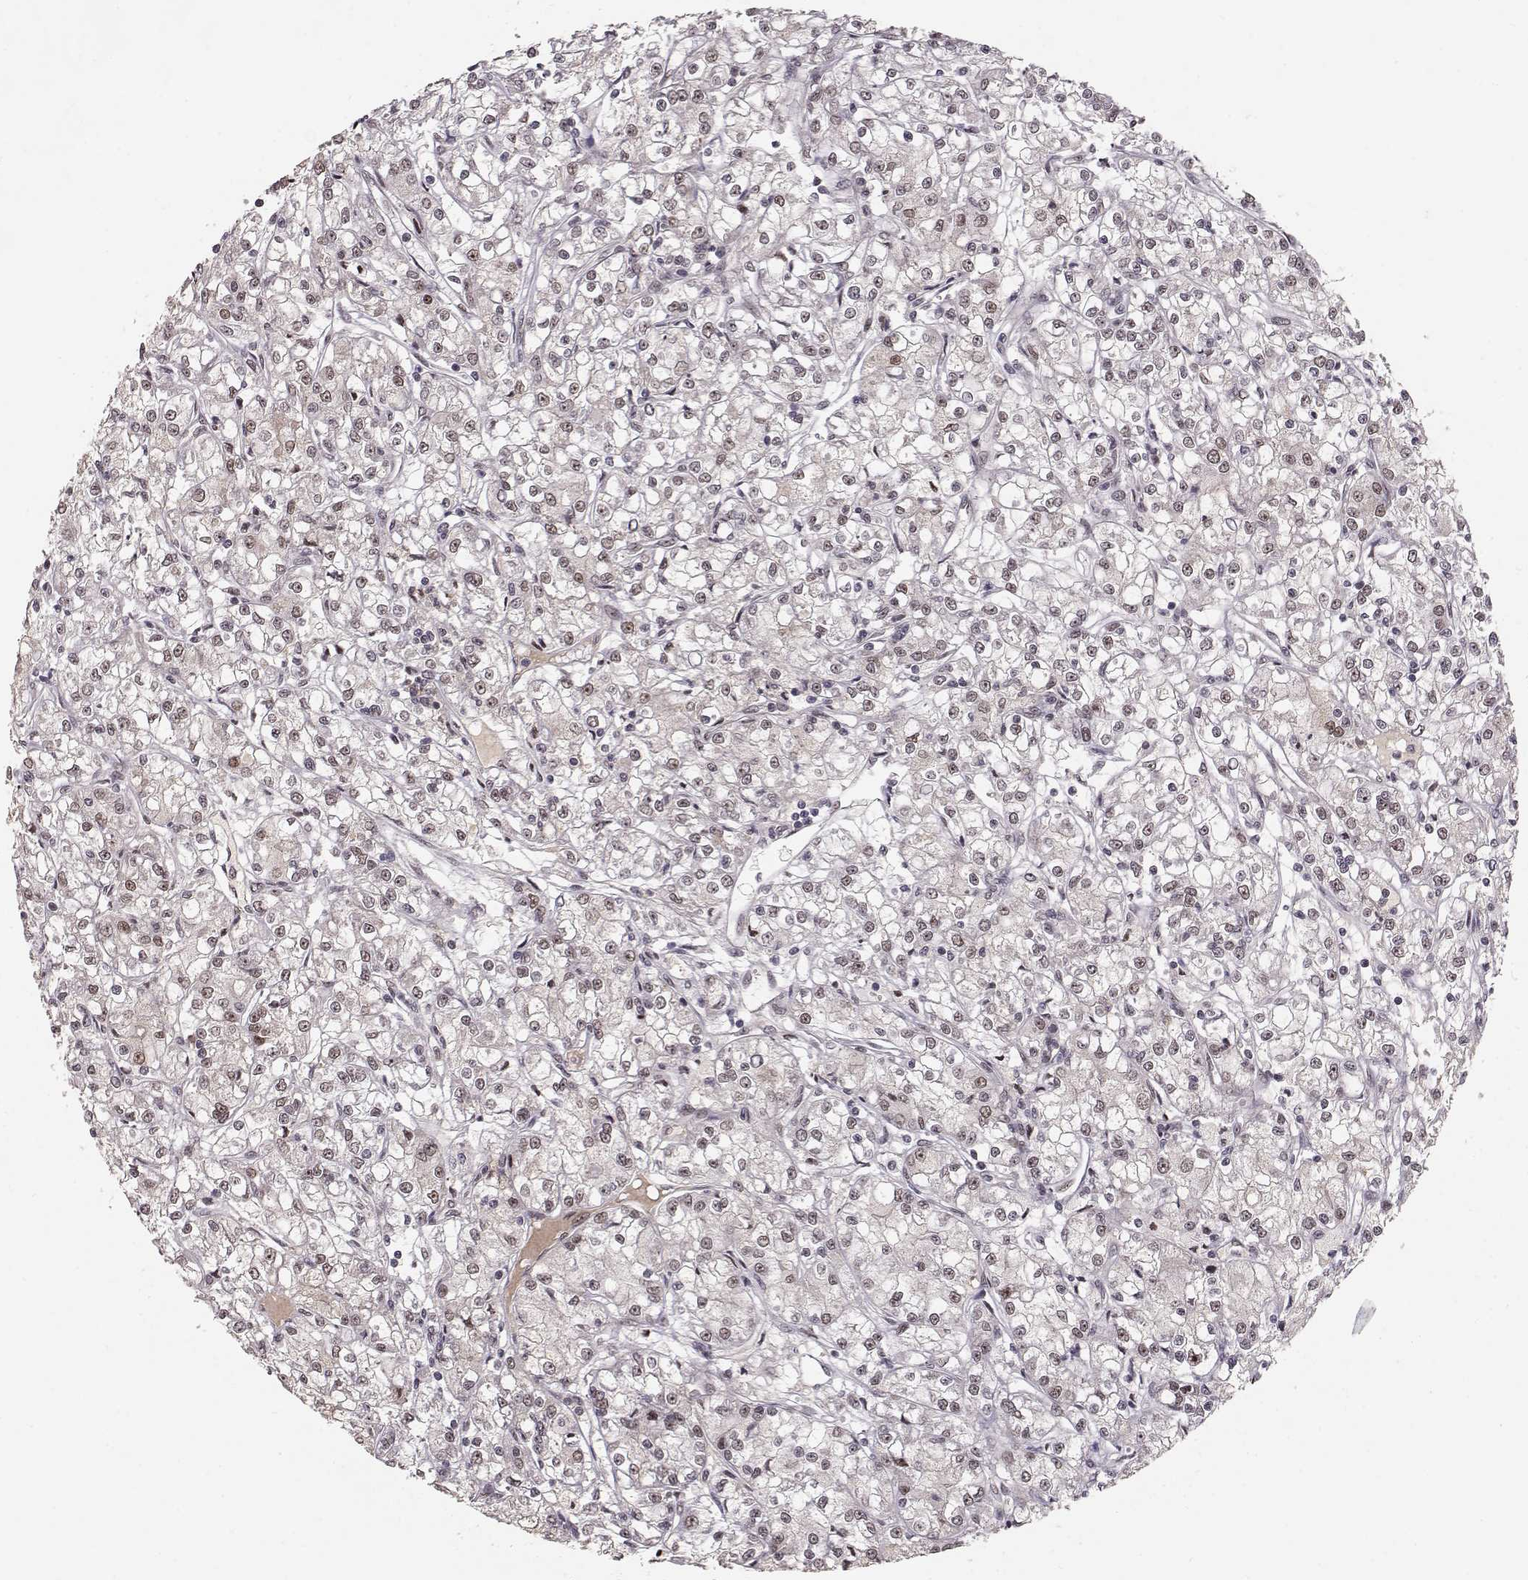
{"staining": {"intensity": "negative", "quantity": "none", "location": "none"}, "tissue": "renal cancer", "cell_type": "Tumor cells", "image_type": "cancer", "snomed": [{"axis": "morphology", "description": "Adenocarcinoma, NOS"}, {"axis": "topography", "description": "Kidney"}], "caption": "Renal cancer stained for a protein using immunohistochemistry (IHC) shows no staining tumor cells.", "gene": "CSNK2A1", "patient": {"sex": "female", "age": 59}}